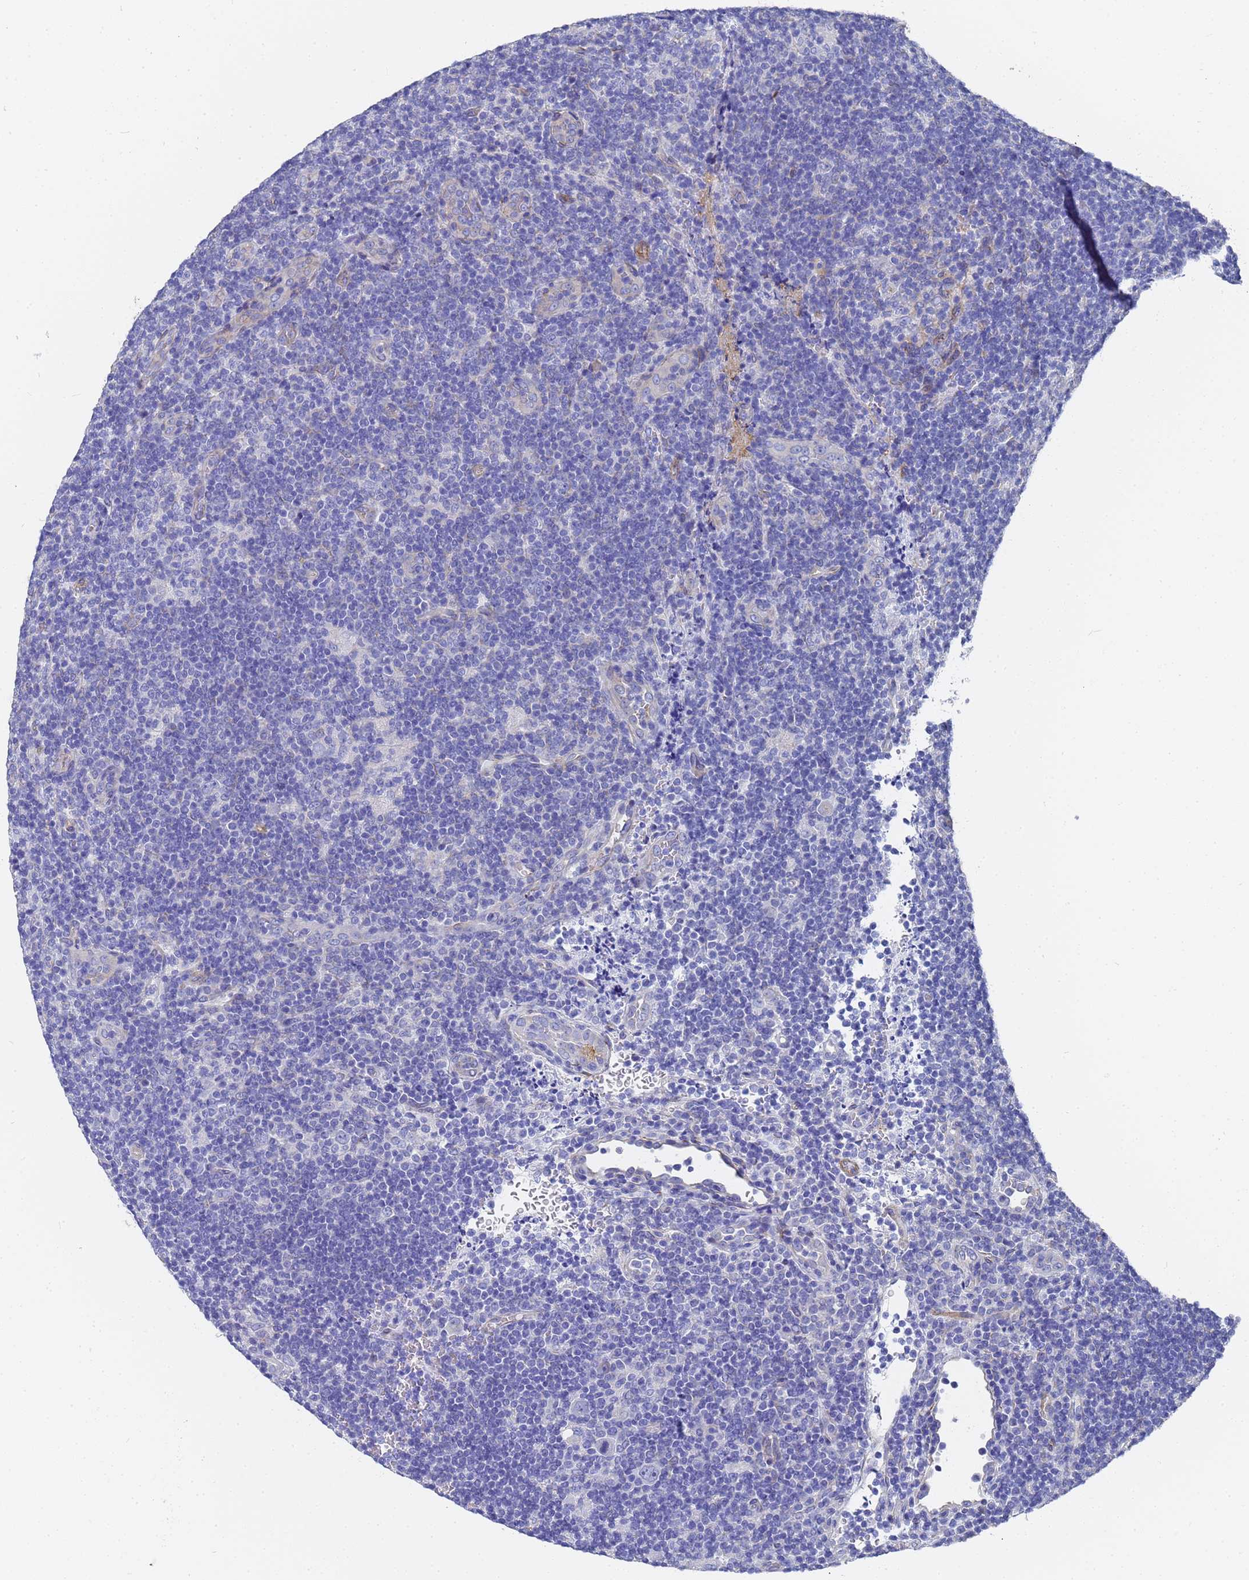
{"staining": {"intensity": "negative", "quantity": "none", "location": "none"}, "tissue": "lymphoma", "cell_type": "Tumor cells", "image_type": "cancer", "snomed": [{"axis": "morphology", "description": "Hodgkin's disease, NOS"}, {"axis": "topography", "description": "Lymph node"}], "caption": "IHC photomicrograph of neoplastic tissue: lymphoma stained with DAB (3,3'-diaminobenzidine) exhibits no significant protein expression in tumor cells. Brightfield microscopy of immunohistochemistry (IHC) stained with DAB (3,3'-diaminobenzidine) (brown) and hematoxylin (blue), captured at high magnification.", "gene": "TUBB1", "patient": {"sex": "female", "age": 57}}